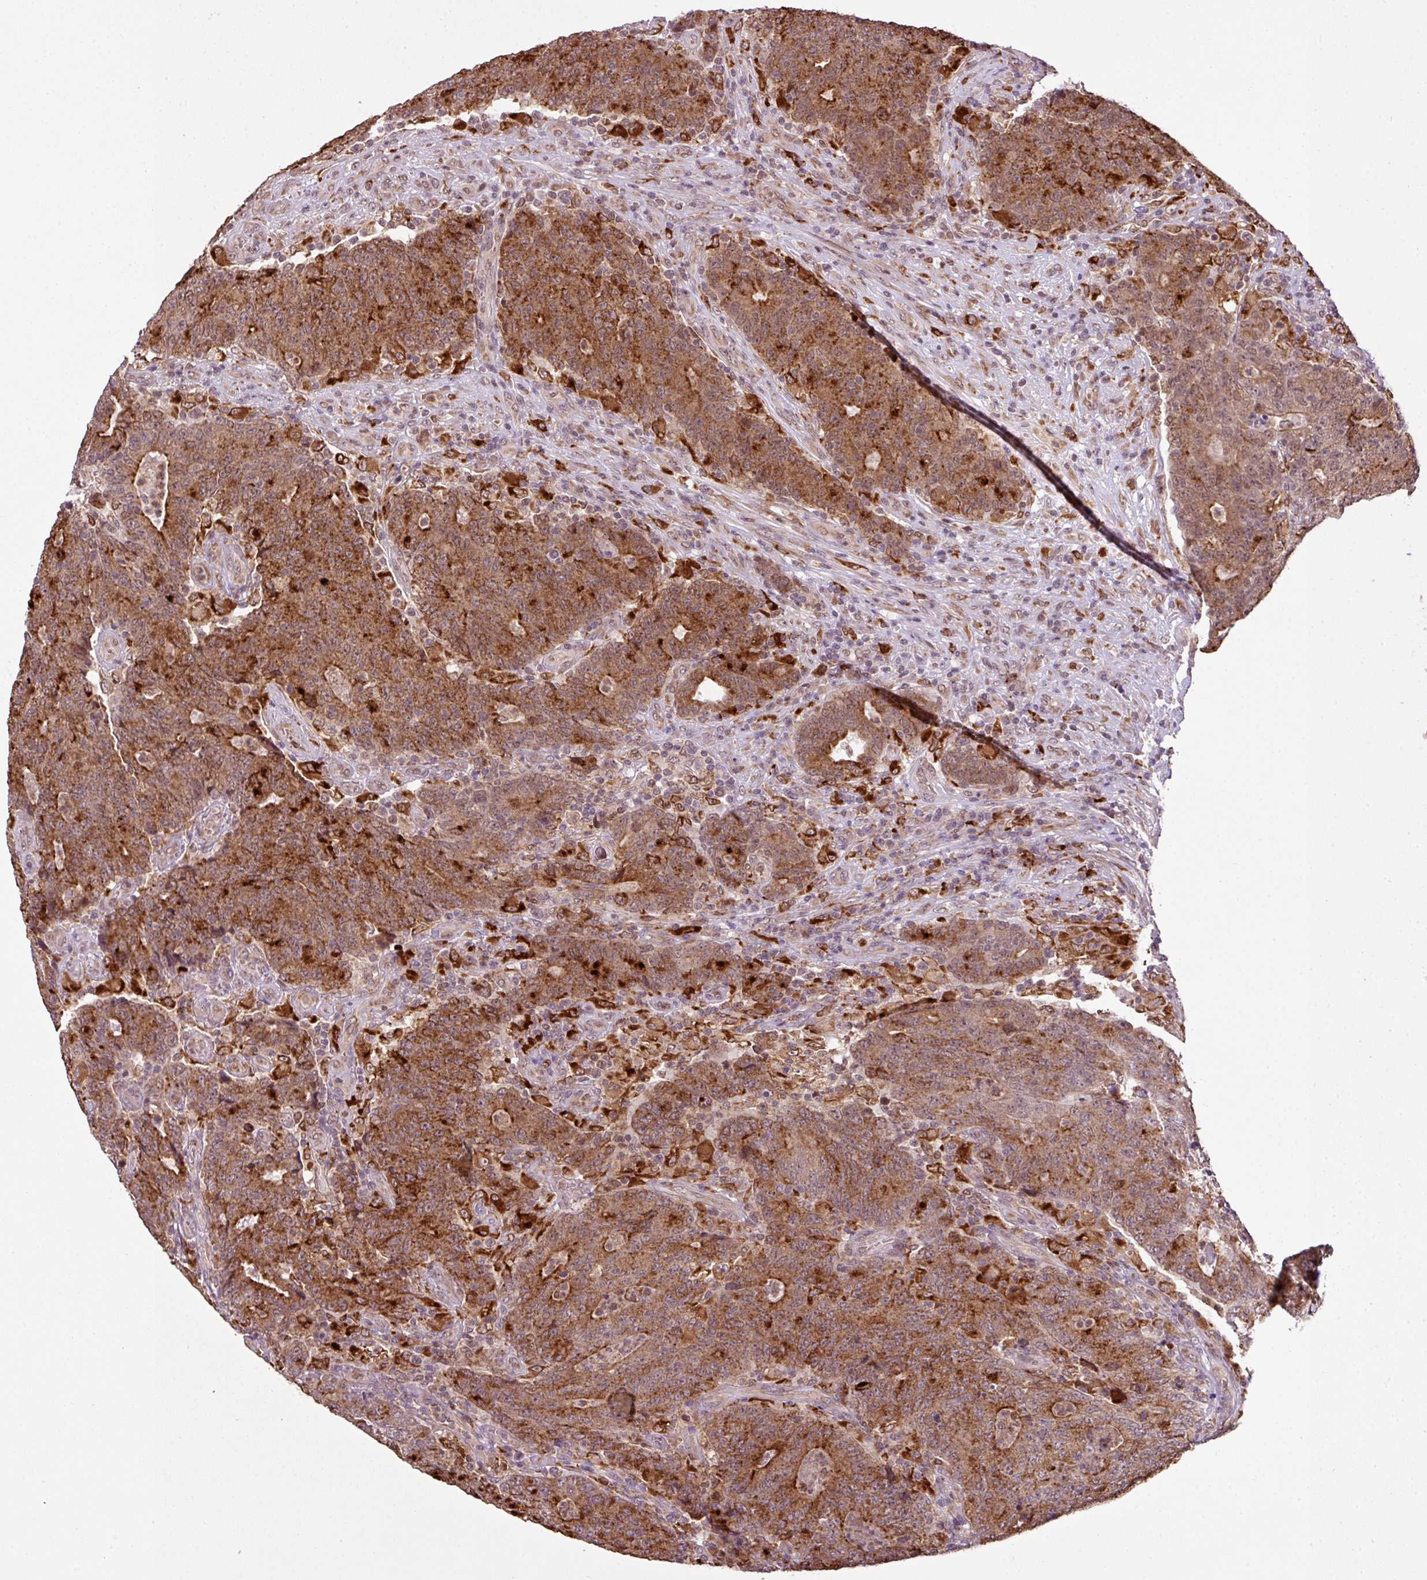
{"staining": {"intensity": "moderate", "quantity": ">75%", "location": "cytoplasmic/membranous"}, "tissue": "colorectal cancer", "cell_type": "Tumor cells", "image_type": "cancer", "snomed": [{"axis": "morphology", "description": "Adenocarcinoma, NOS"}, {"axis": "topography", "description": "Colon"}], "caption": "Colorectal cancer stained with a protein marker exhibits moderate staining in tumor cells.", "gene": "SMCO4", "patient": {"sex": "female", "age": 75}}